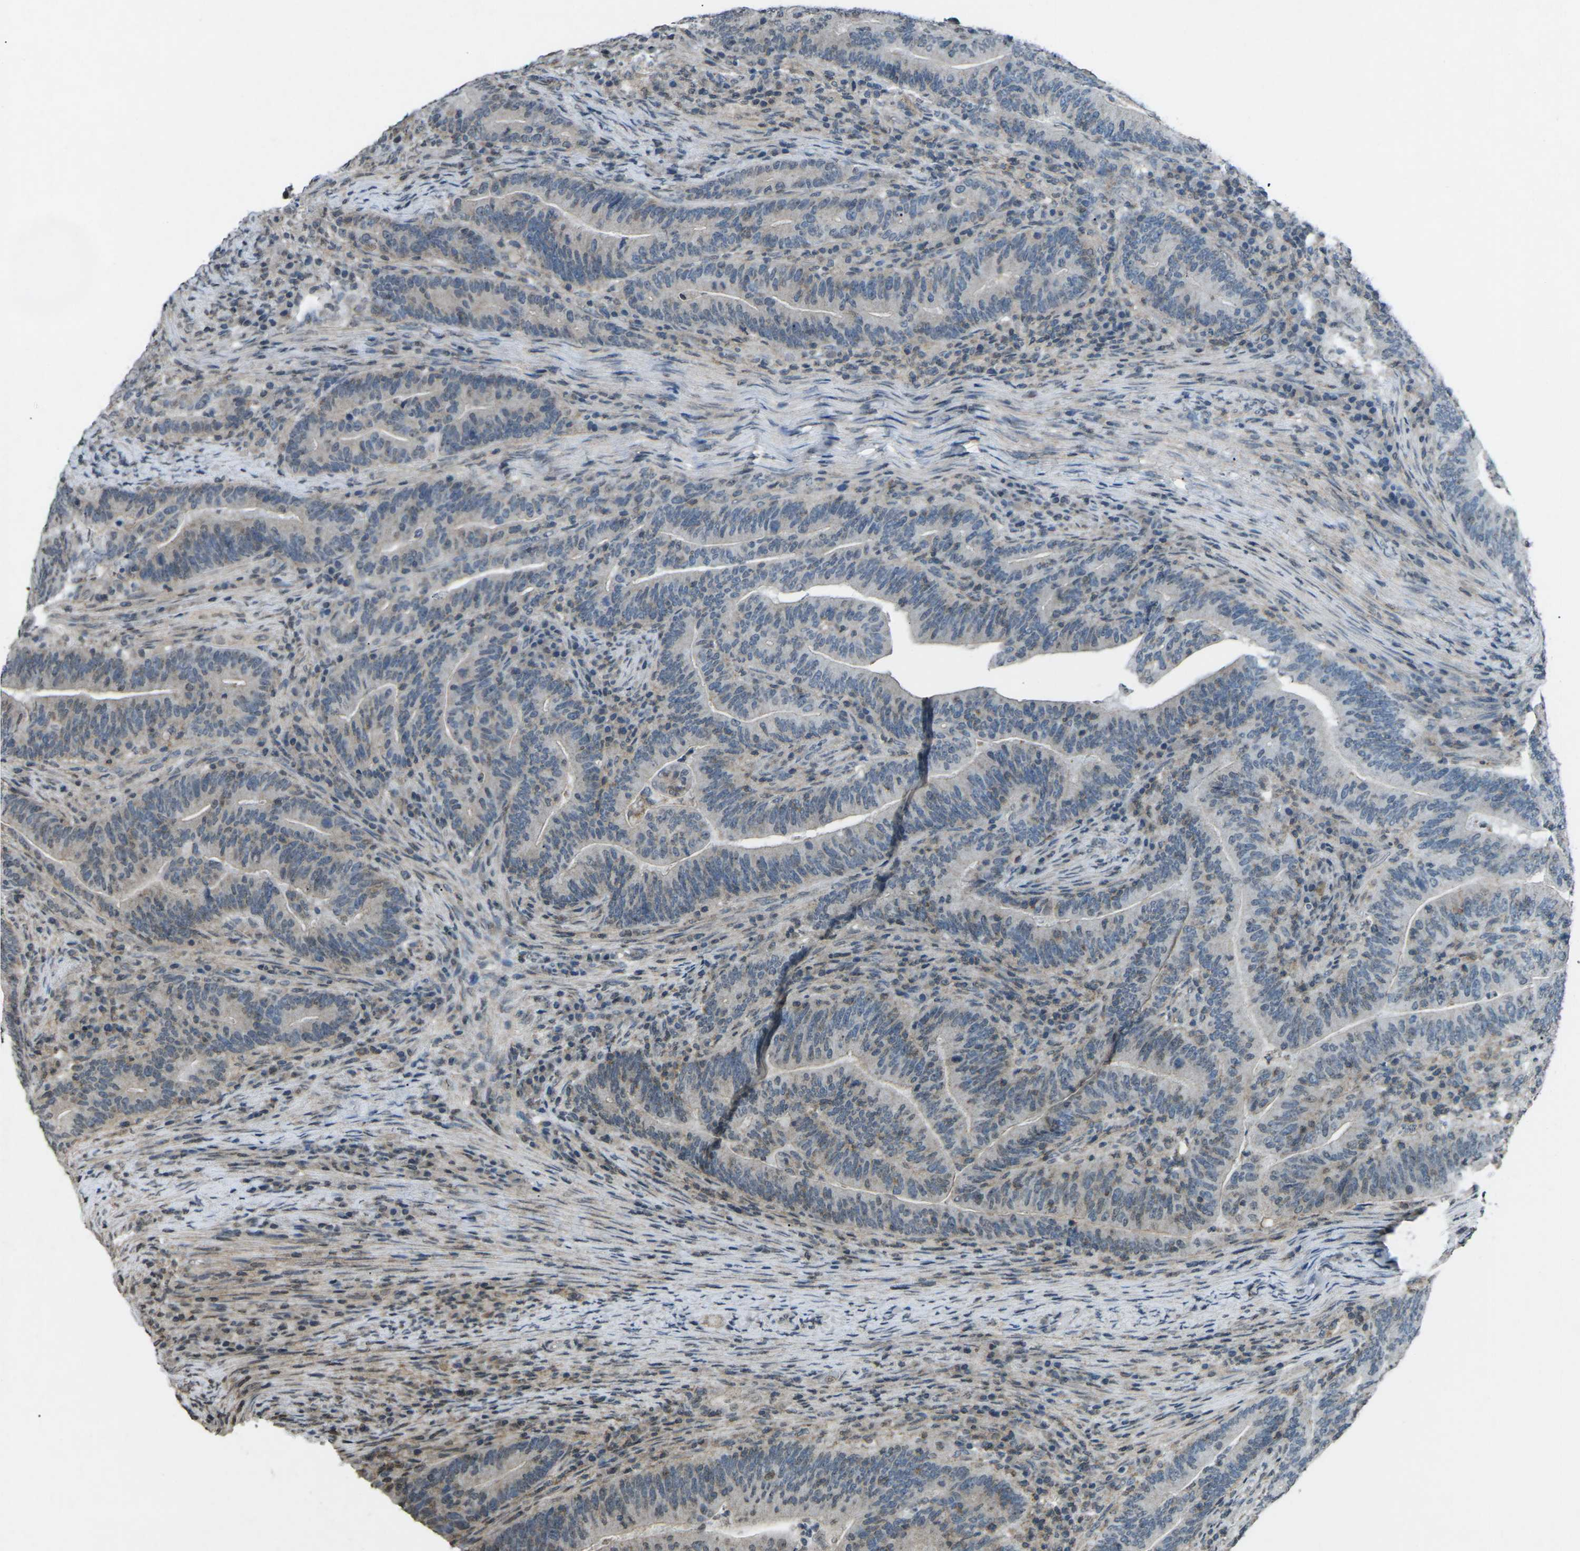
{"staining": {"intensity": "negative", "quantity": "none", "location": "none"}, "tissue": "colorectal cancer", "cell_type": "Tumor cells", "image_type": "cancer", "snomed": [{"axis": "morphology", "description": "Normal tissue, NOS"}, {"axis": "morphology", "description": "Adenocarcinoma, NOS"}, {"axis": "topography", "description": "Colon"}], "caption": "An IHC photomicrograph of colorectal cancer (adenocarcinoma) is shown. There is no staining in tumor cells of colorectal cancer (adenocarcinoma).", "gene": "TFR2", "patient": {"sex": "female", "age": 66}}